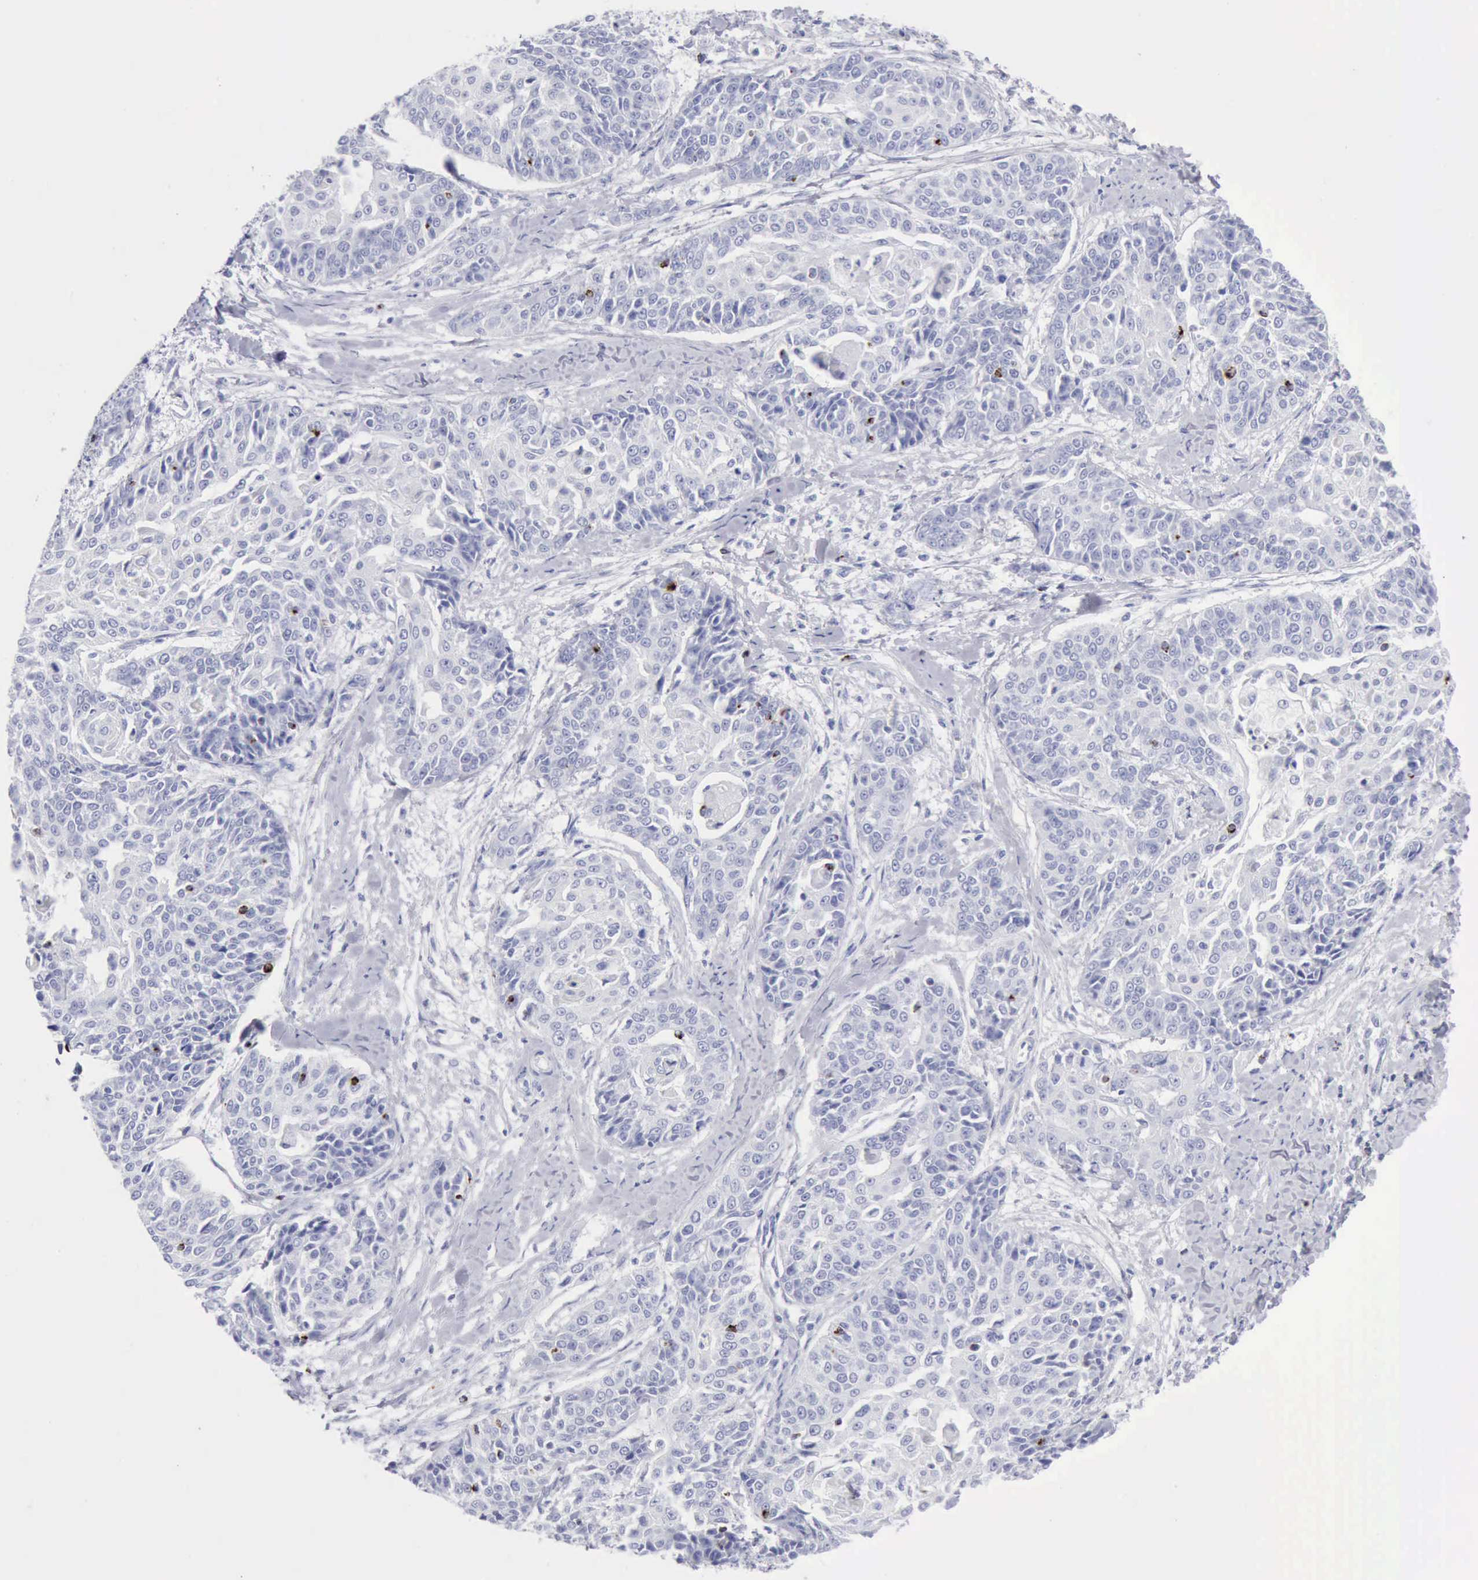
{"staining": {"intensity": "negative", "quantity": "none", "location": "none"}, "tissue": "cervical cancer", "cell_type": "Tumor cells", "image_type": "cancer", "snomed": [{"axis": "morphology", "description": "Squamous cell carcinoma, NOS"}, {"axis": "topography", "description": "Cervix"}], "caption": "IHC histopathology image of cervical cancer (squamous cell carcinoma) stained for a protein (brown), which demonstrates no staining in tumor cells.", "gene": "GZMB", "patient": {"sex": "female", "age": 64}}